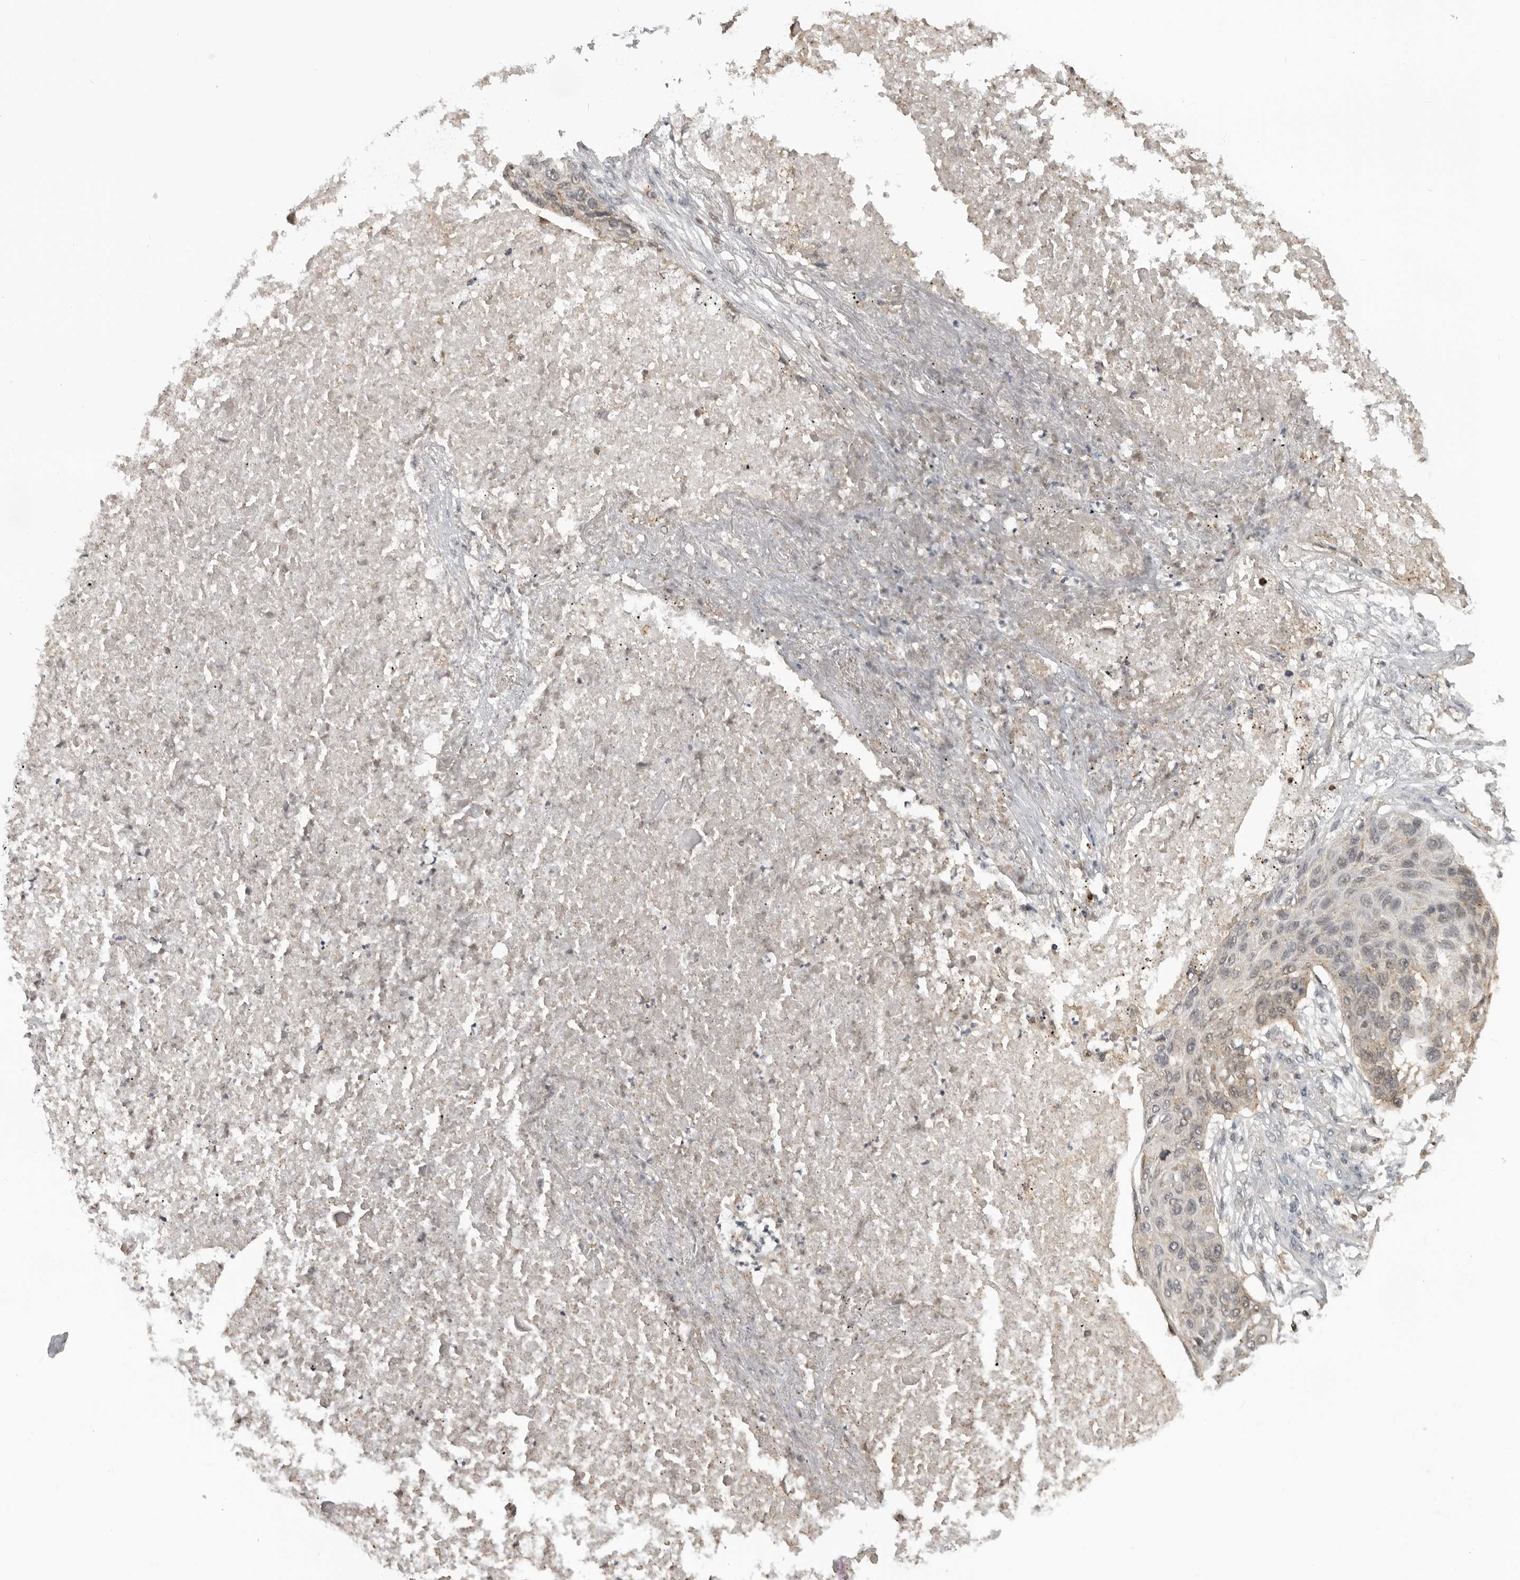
{"staining": {"intensity": "moderate", "quantity": "<25%", "location": "cytoplasmic/membranous,nuclear"}, "tissue": "lung cancer", "cell_type": "Tumor cells", "image_type": "cancer", "snomed": [{"axis": "morphology", "description": "Squamous cell carcinoma, NOS"}, {"axis": "topography", "description": "Lung"}], "caption": "Immunohistochemical staining of lung cancer shows low levels of moderate cytoplasmic/membranous and nuclear protein positivity in about <25% of tumor cells.", "gene": "PDCL3", "patient": {"sex": "female", "age": 63}}